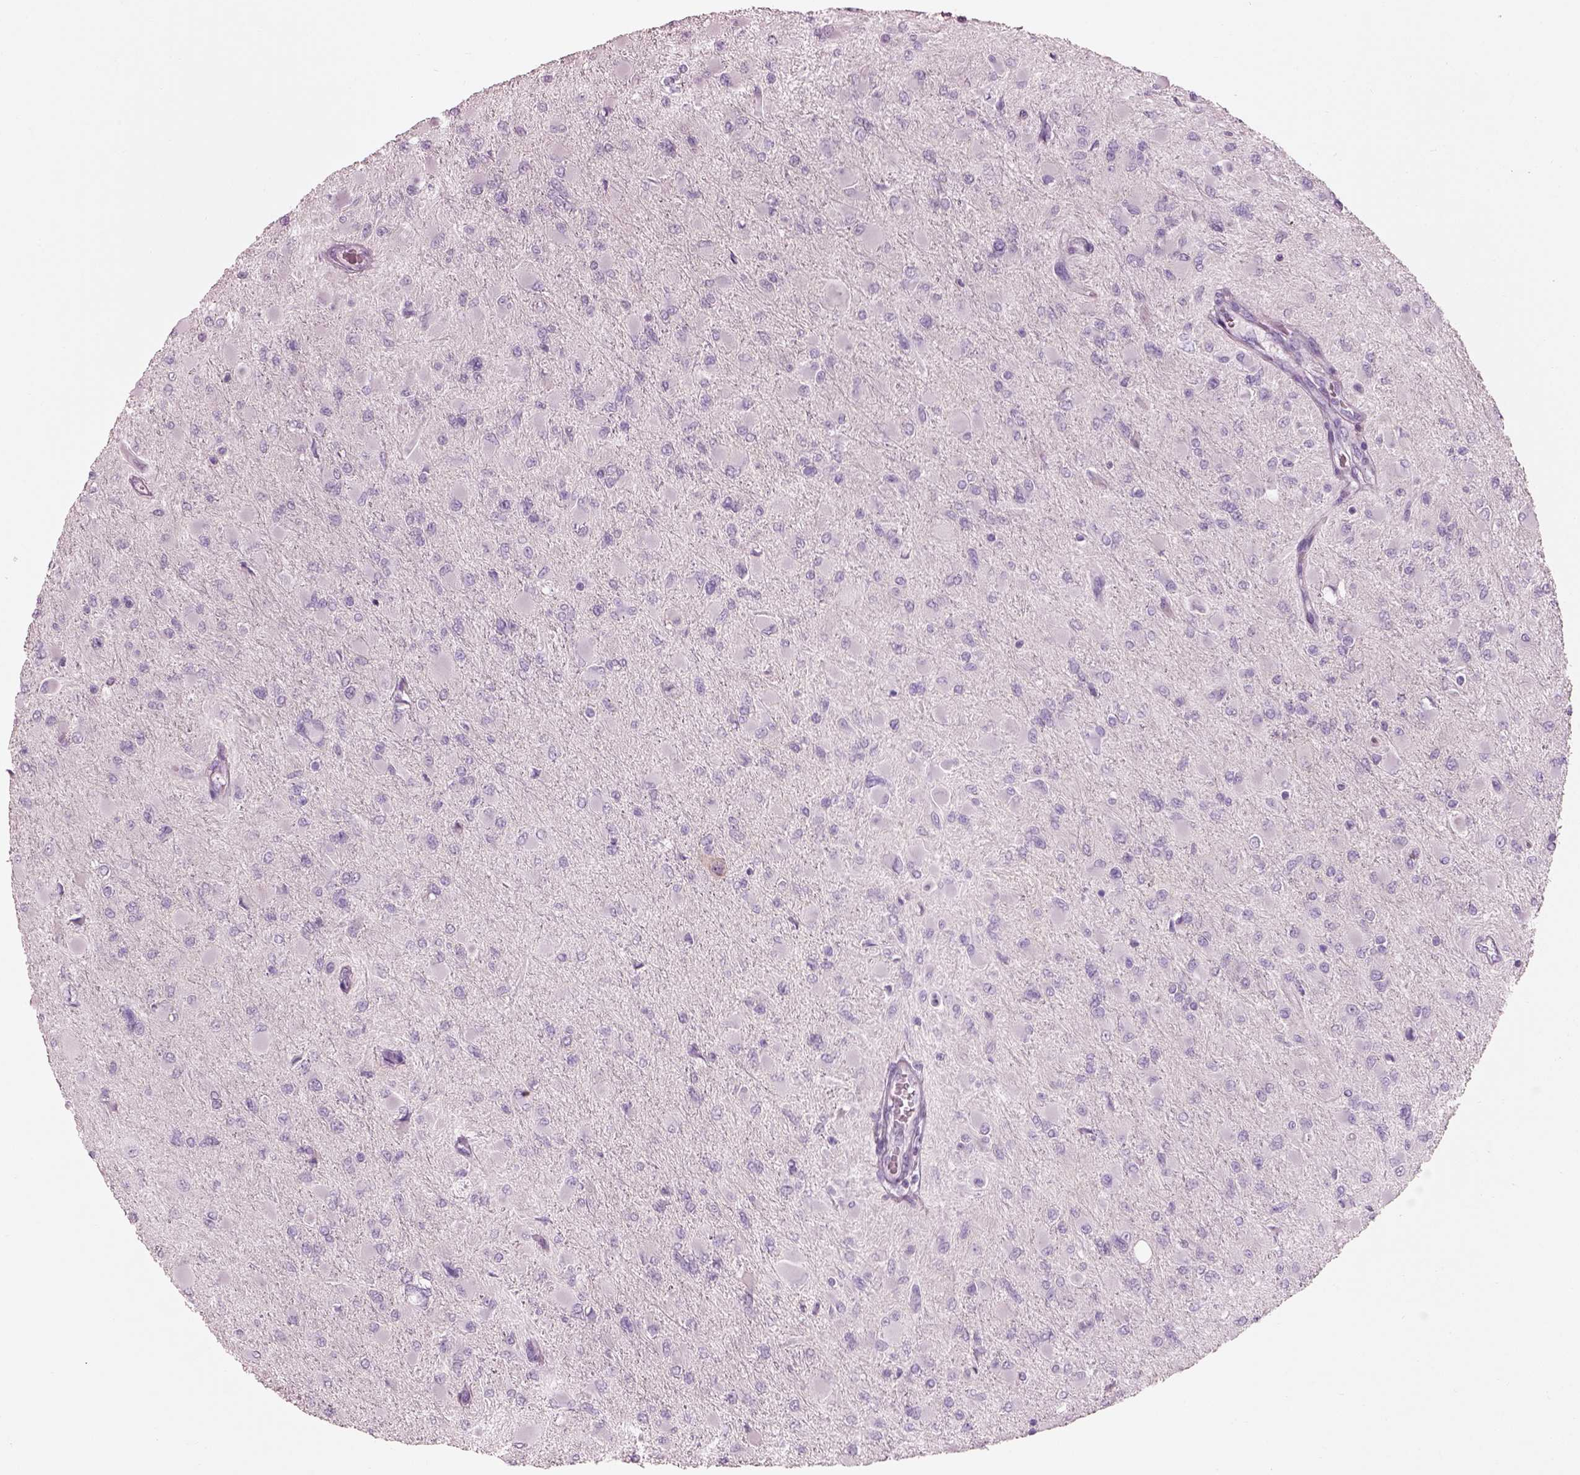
{"staining": {"intensity": "negative", "quantity": "none", "location": "none"}, "tissue": "glioma", "cell_type": "Tumor cells", "image_type": "cancer", "snomed": [{"axis": "morphology", "description": "Glioma, malignant, High grade"}, {"axis": "topography", "description": "Cerebral cortex"}], "caption": "Malignant glioma (high-grade) was stained to show a protein in brown. There is no significant staining in tumor cells. (DAB immunohistochemistry, high magnification).", "gene": "SLC27A2", "patient": {"sex": "female", "age": 36}}